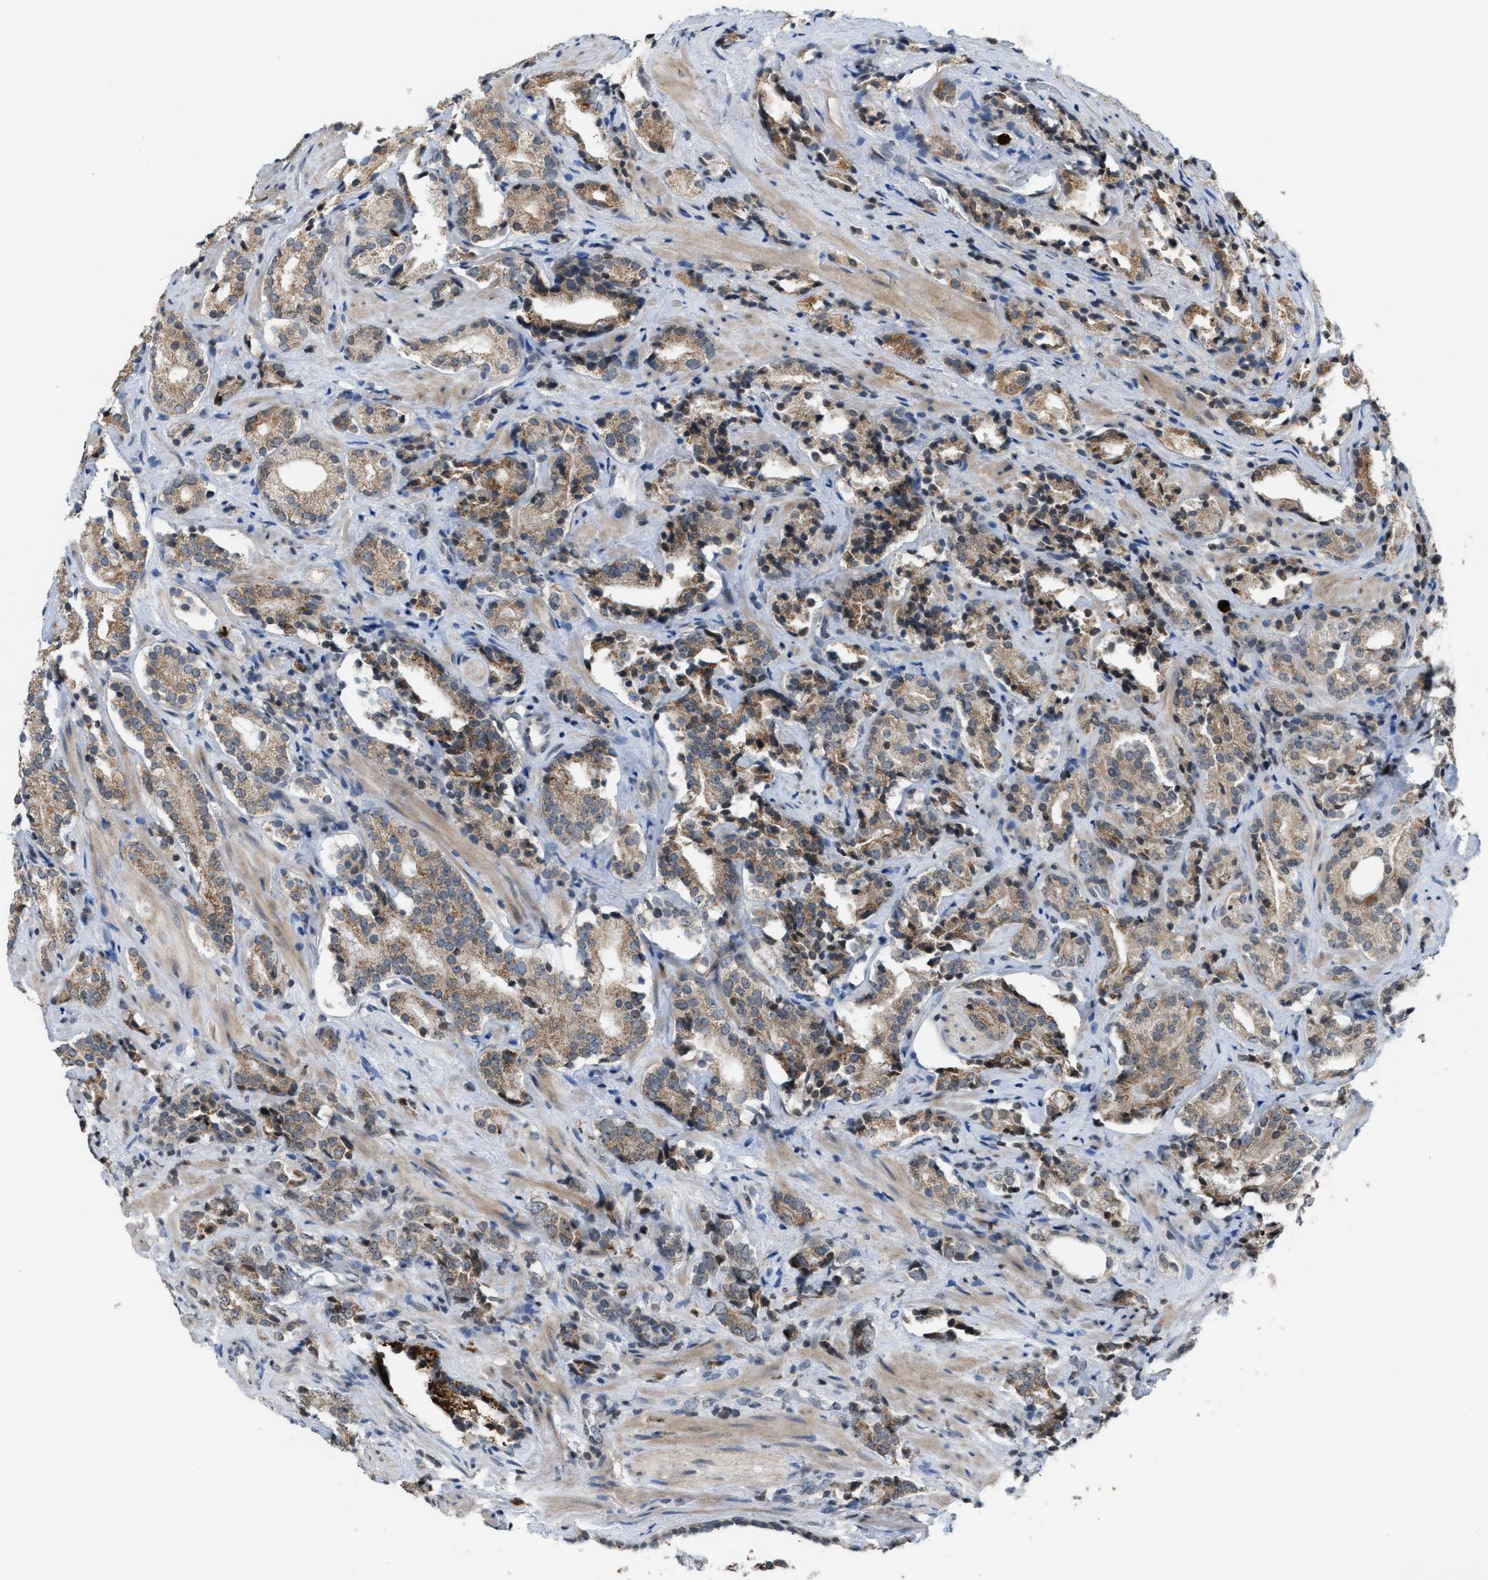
{"staining": {"intensity": "weak", "quantity": ">75%", "location": "cytoplasmic/membranous"}, "tissue": "prostate cancer", "cell_type": "Tumor cells", "image_type": "cancer", "snomed": [{"axis": "morphology", "description": "Adenocarcinoma, High grade"}, {"axis": "topography", "description": "Prostate"}], "caption": "A low amount of weak cytoplasmic/membranous positivity is appreciated in approximately >75% of tumor cells in high-grade adenocarcinoma (prostate) tissue.", "gene": "PRUNE2", "patient": {"sex": "male", "age": 71}}